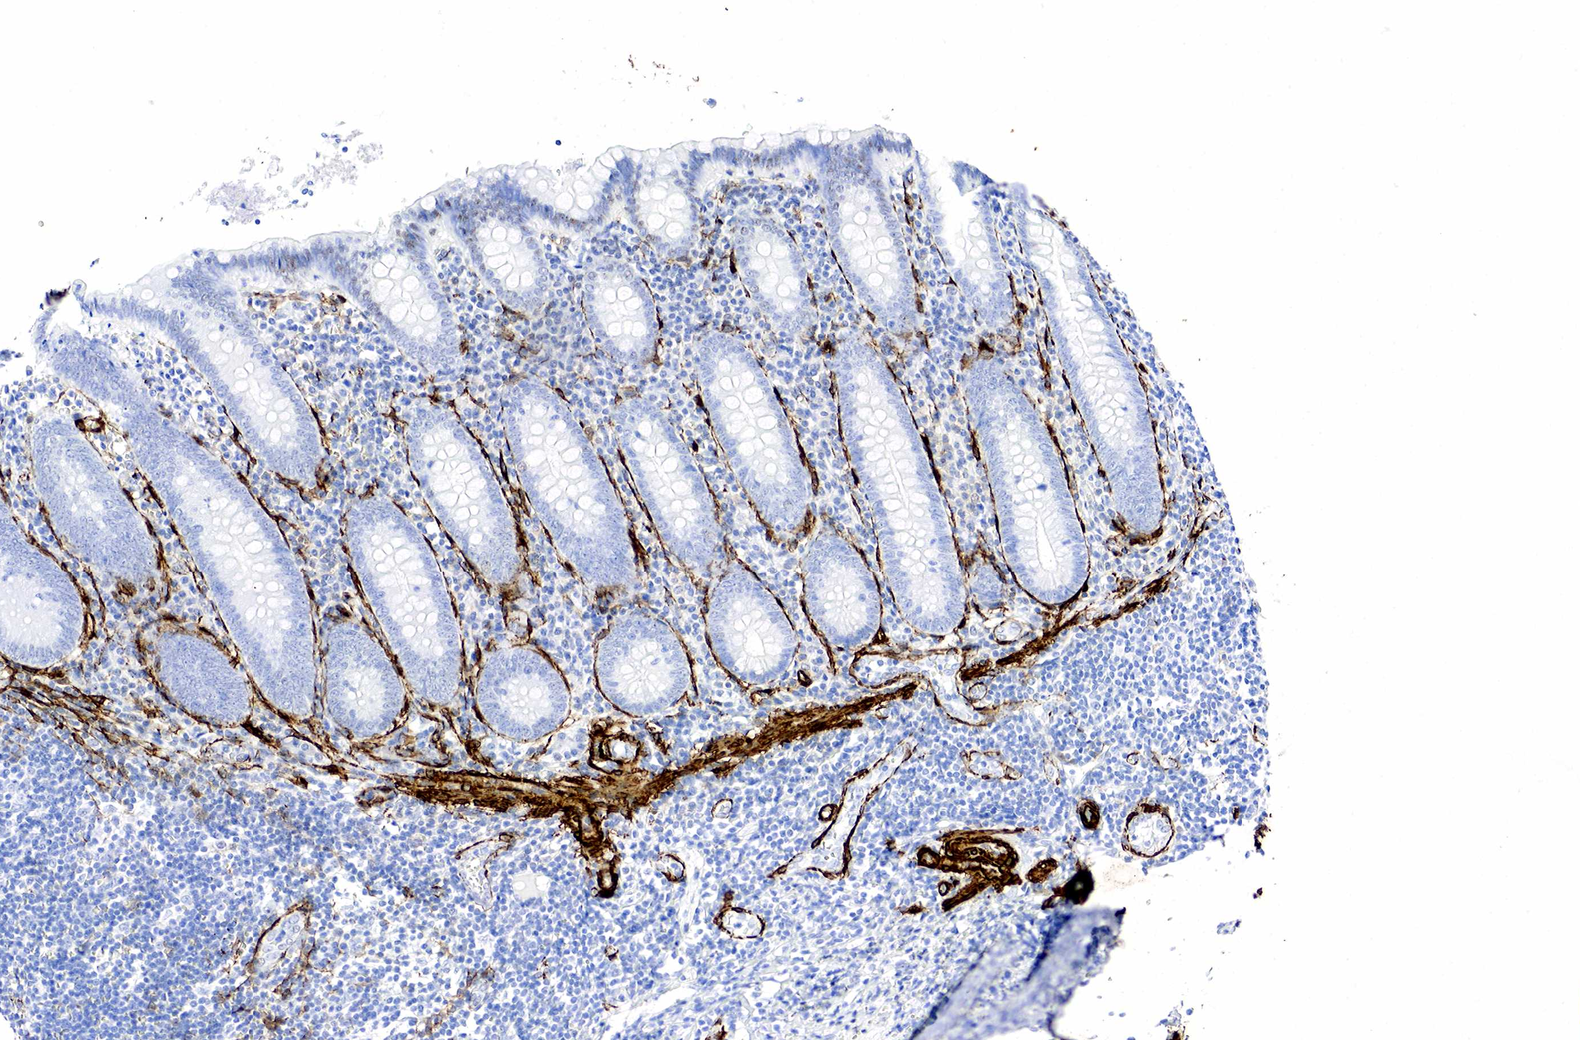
{"staining": {"intensity": "negative", "quantity": "none", "location": "none"}, "tissue": "appendix", "cell_type": "Glandular cells", "image_type": "normal", "snomed": [{"axis": "morphology", "description": "Normal tissue, NOS"}, {"axis": "topography", "description": "Appendix"}], "caption": "Immunohistochemistry photomicrograph of benign appendix: human appendix stained with DAB shows no significant protein expression in glandular cells.", "gene": "ACTA2", "patient": {"sex": "female", "age": 19}}